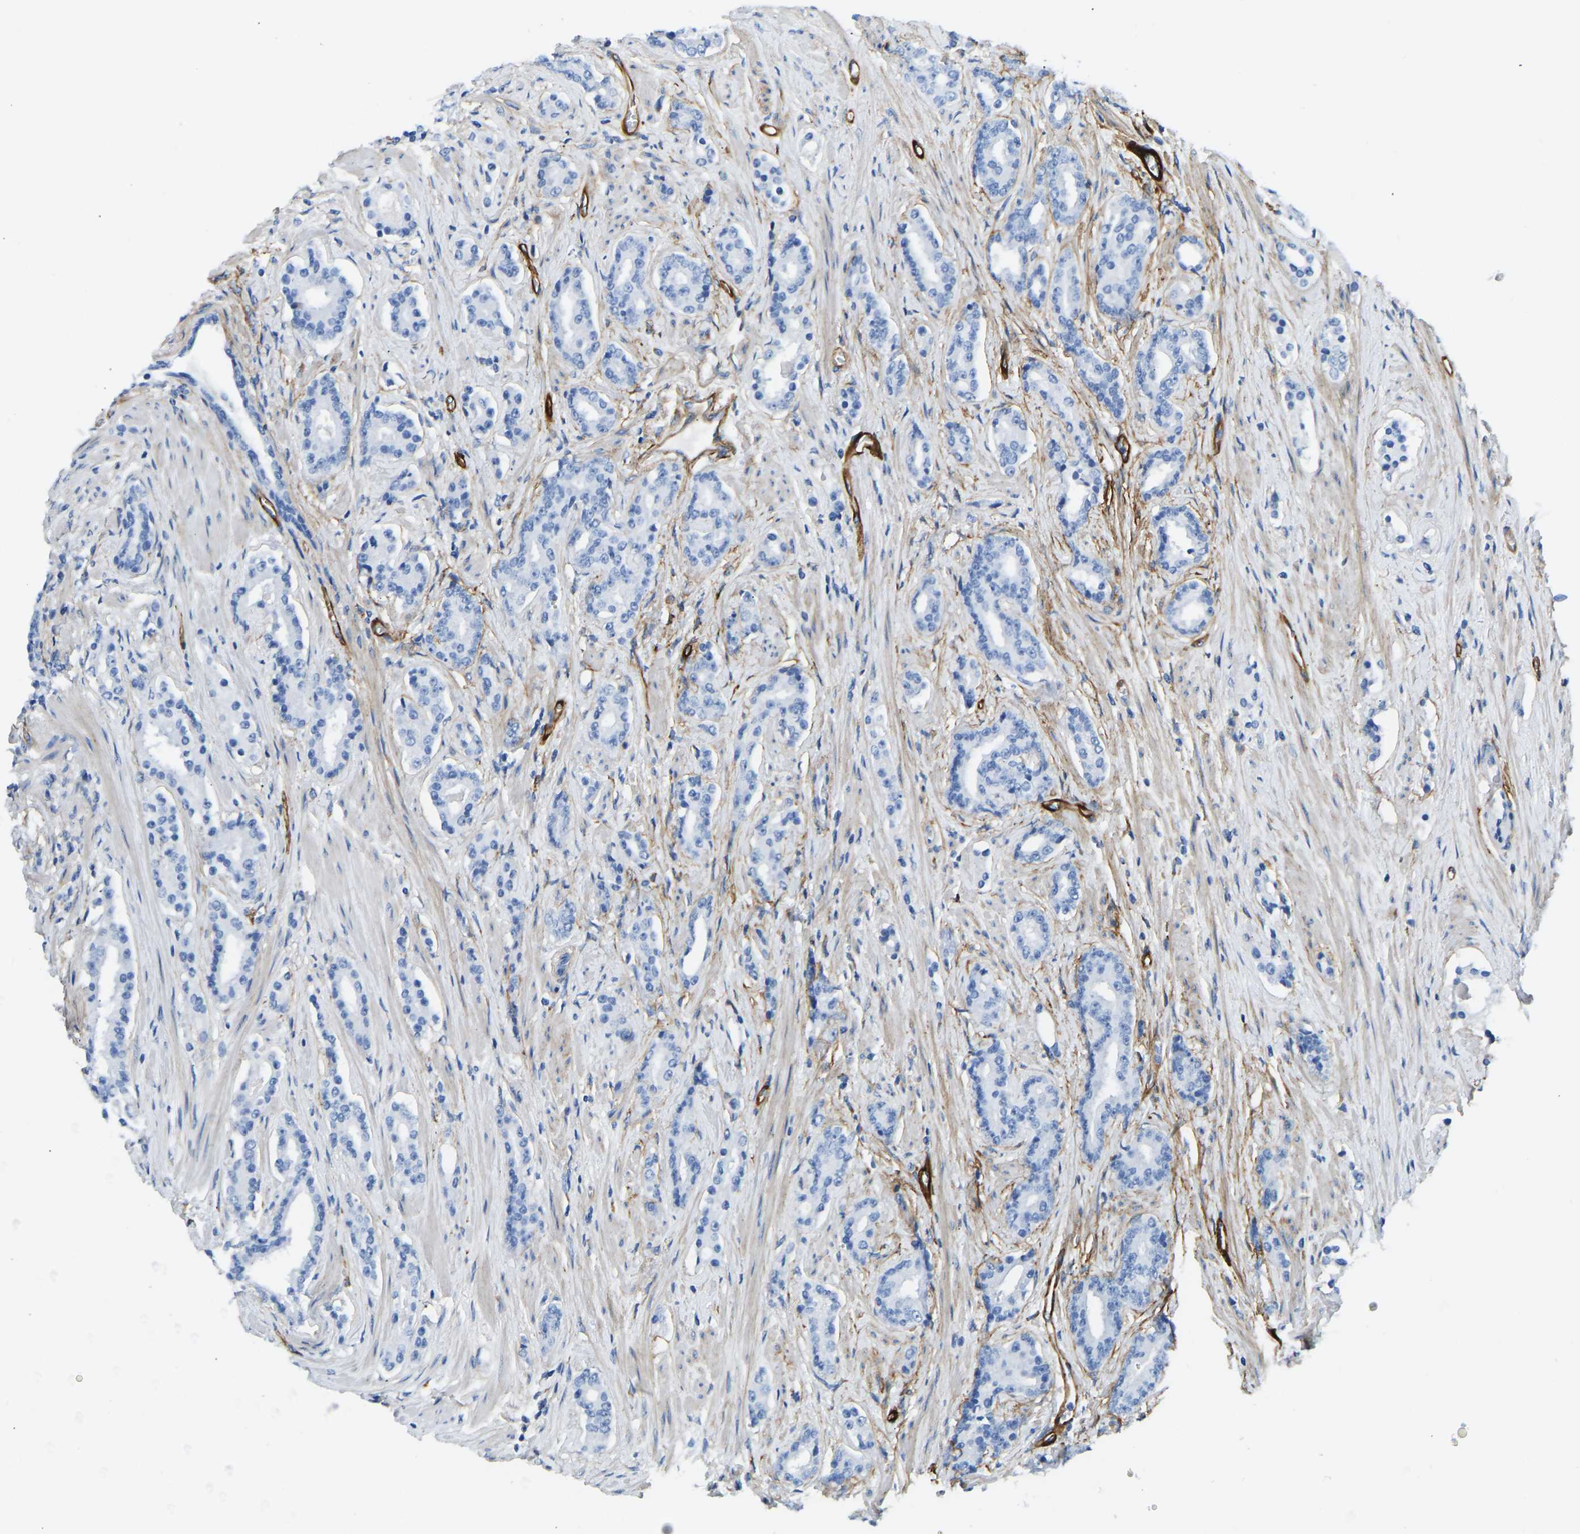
{"staining": {"intensity": "negative", "quantity": "none", "location": "none"}, "tissue": "prostate cancer", "cell_type": "Tumor cells", "image_type": "cancer", "snomed": [{"axis": "morphology", "description": "Adenocarcinoma, High grade"}, {"axis": "topography", "description": "Prostate"}], "caption": "This is a micrograph of immunohistochemistry (IHC) staining of prostate cancer, which shows no expression in tumor cells.", "gene": "COL15A1", "patient": {"sex": "male", "age": 71}}